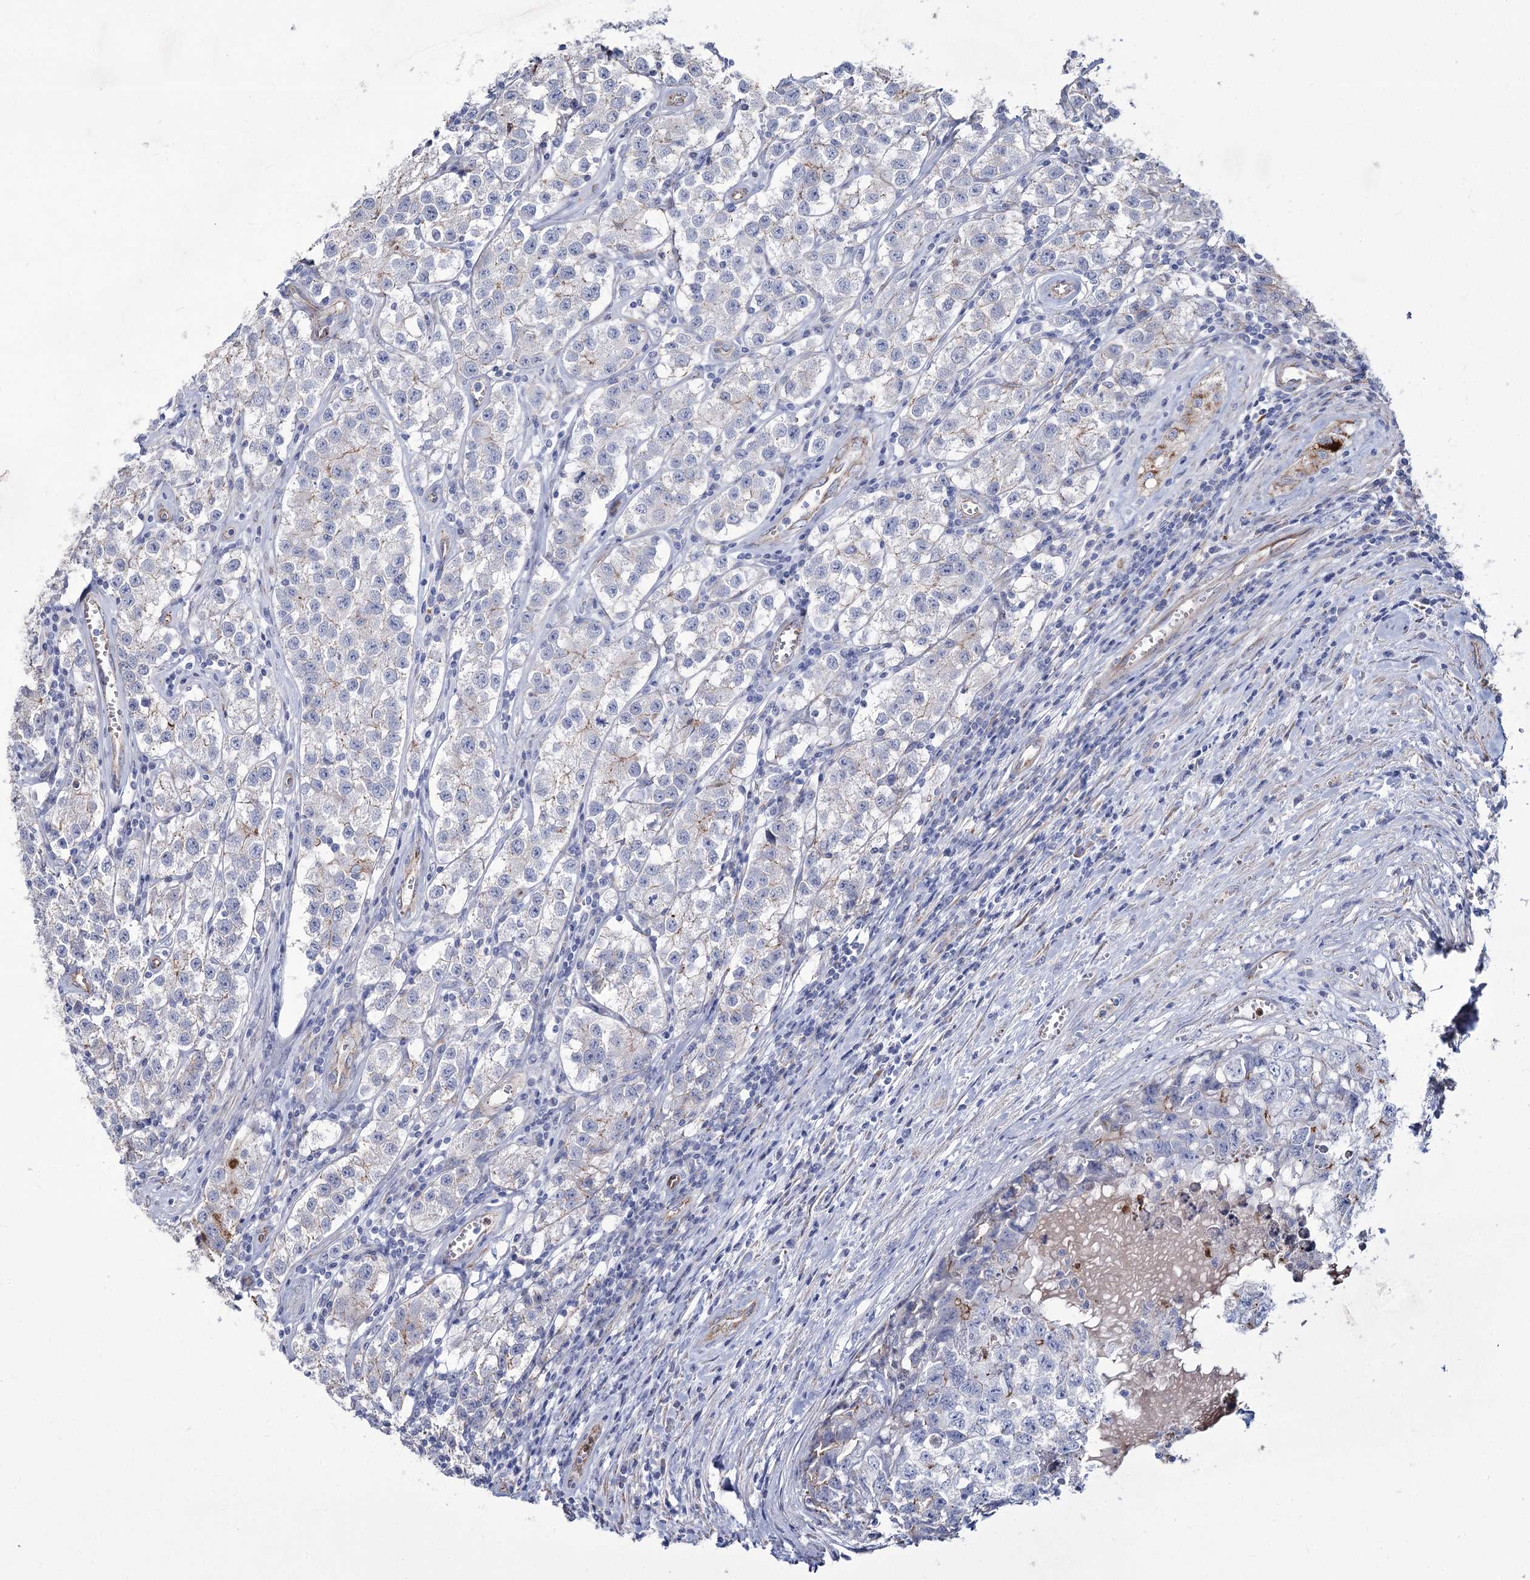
{"staining": {"intensity": "negative", "quantity": "none", "location": "none"}, "tissue": "testis cancer", "cell_type": "Tumor cells", "image_type": "cancer", "snomed": [{"axis": "morphology", "description": "Seminoma, NOS"}, {"axis": "morphology", "description": "Carcinoma, Embryonal, NOS"}, {"axis": "topography", "description": "Testis"}], "caption": "Testis cancer was stained to show a protein in brown. There is no significant positivity in tumor cells.", "gene": "ME3", "patient": {"sex": "male", "age": 43}}